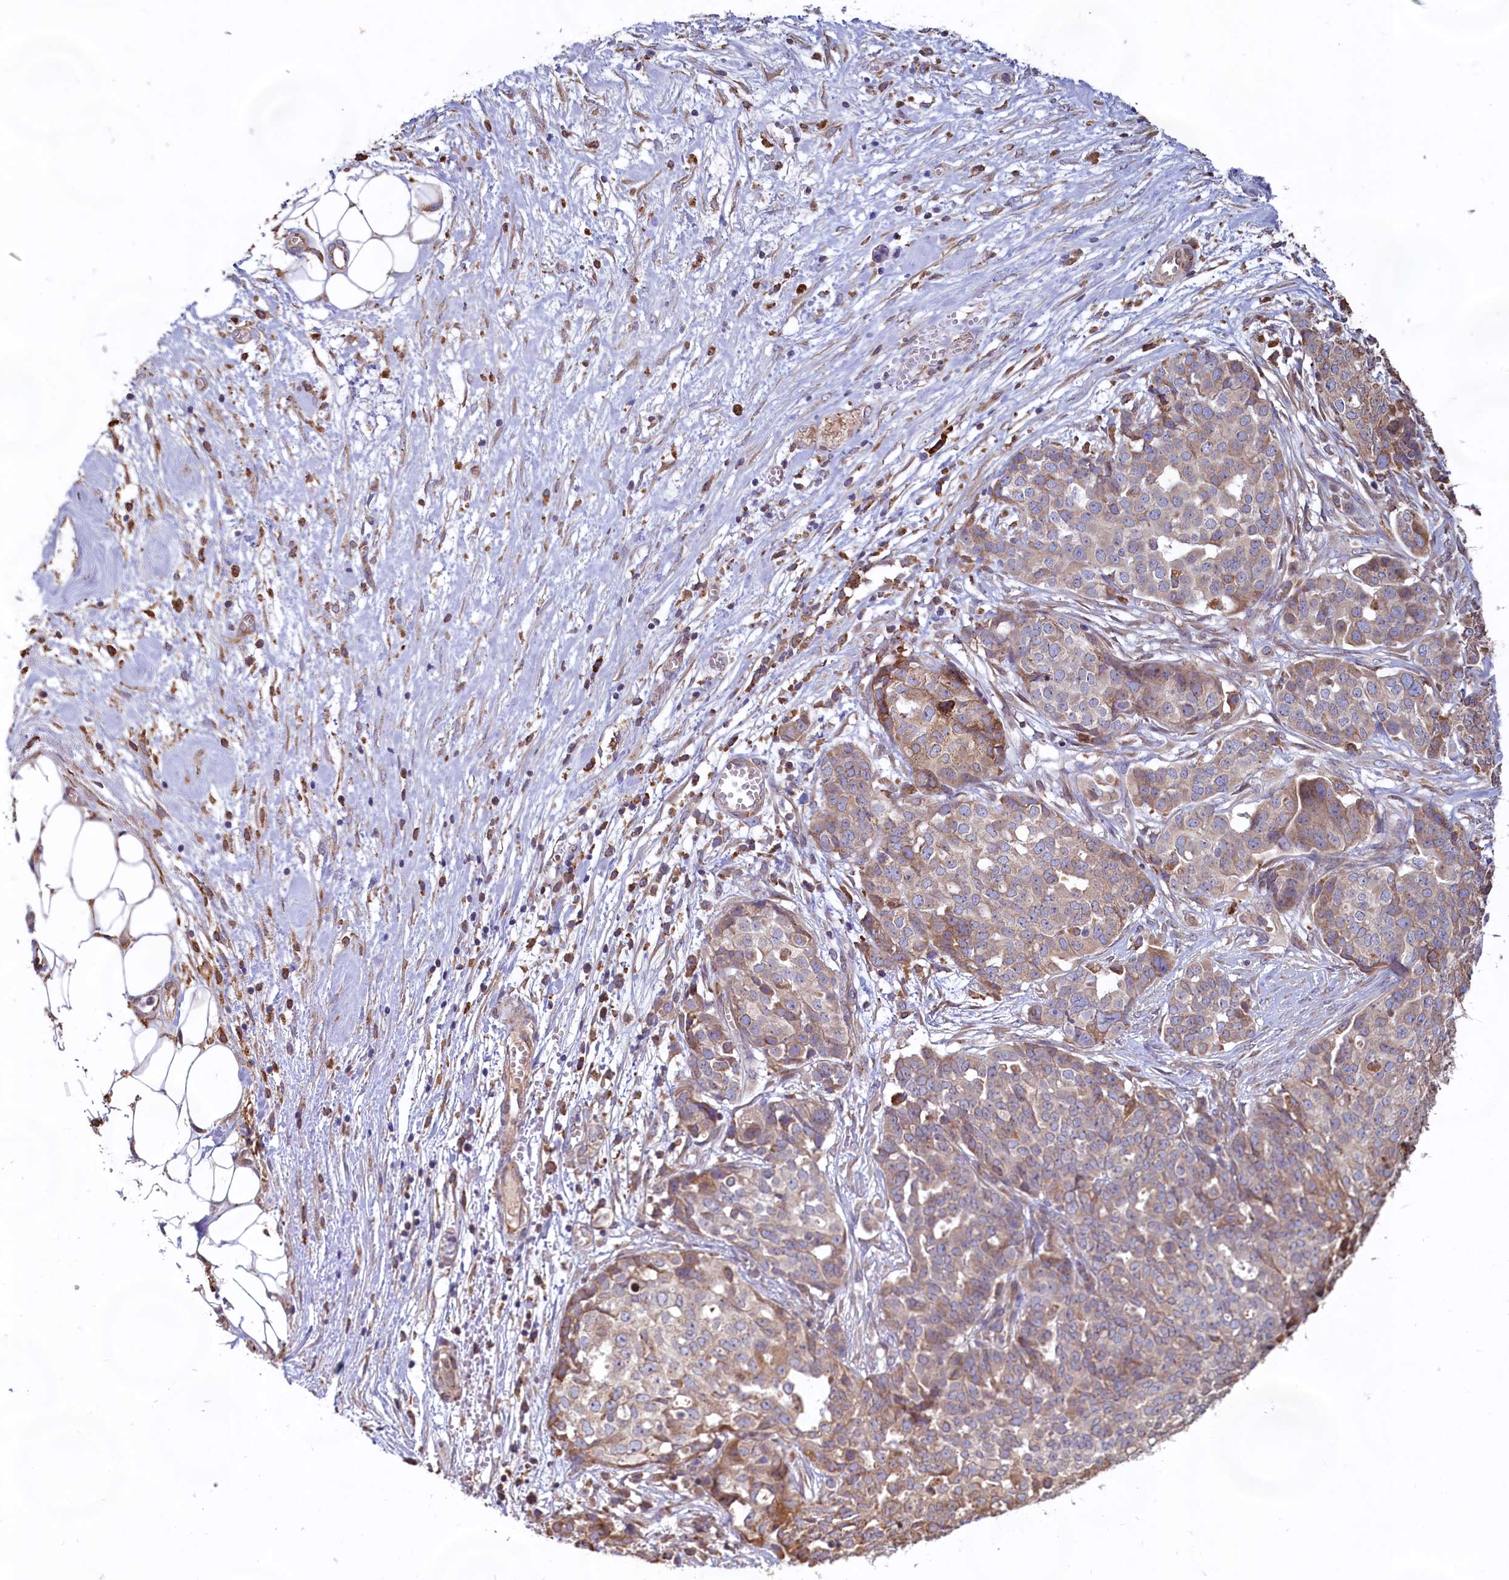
{"staining": {"intensity": "moderate", "quantity": "25%-75%", "location": "cytoplasmic/membranous"}, "tissue": "ovarian cancer", "cell_type": "Tumor cells", "image_type": "cancer", "snomed": [{"axis": "morphology", "description": "Cystadenocarcinoma, serous, NOS"}, {"axis": "topography", "description": "Soft tissue"}, {"axis": "topography", "description": "Ovary"}], "caption": "Ovarian cancer (serous cystadenocarcinoma) stained with DAB (3,3'-diaminobenzidine) IHC displays medium levels of moderate cytoplasmic/membranous expression in about 25%-75% of tumor cells.", "gene": "TBC1D19", "patient": {"sex": "female", "age": 57}}